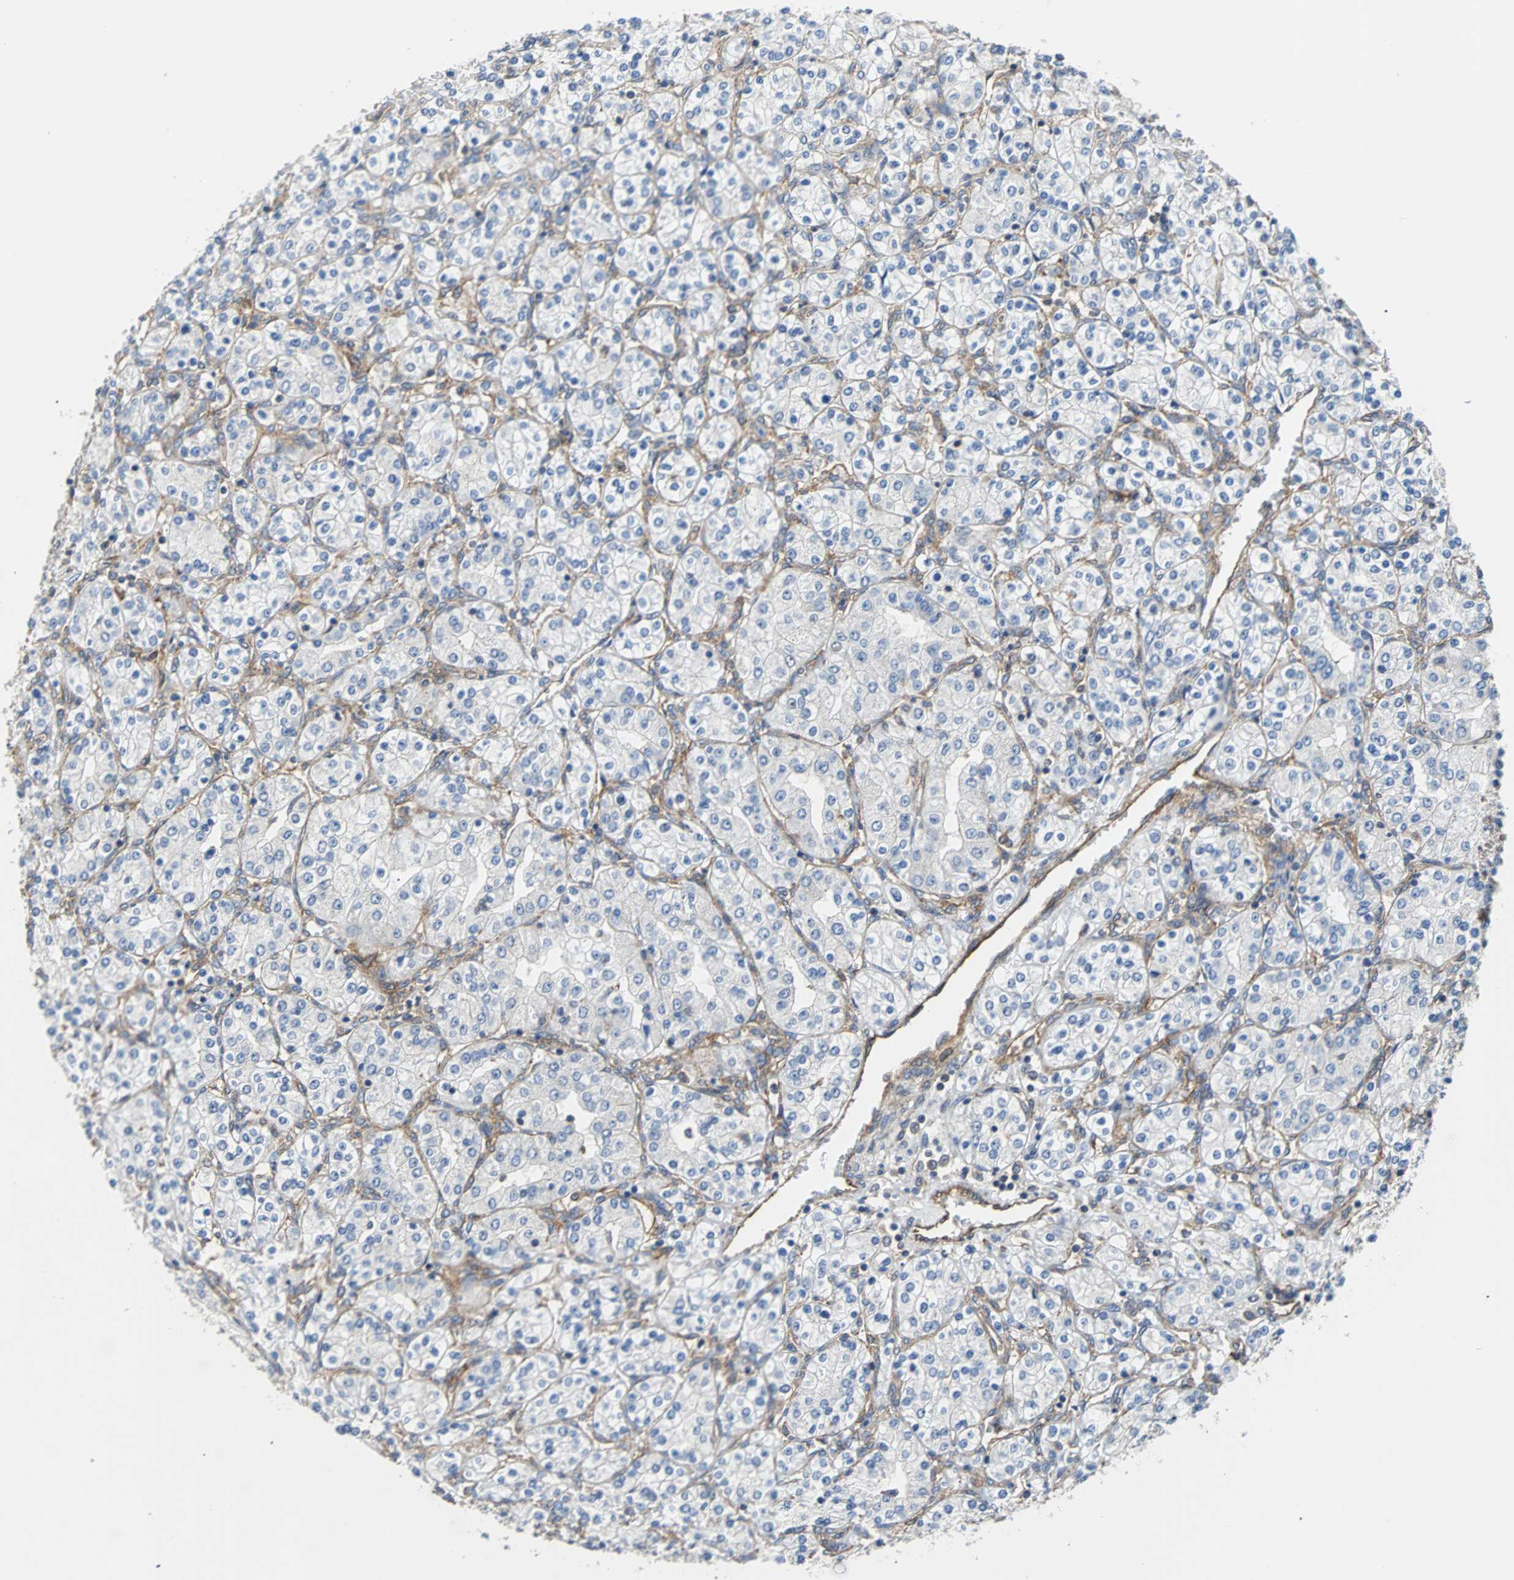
{"staining": {"intensity": "weak", "quantity": ">75%", "location": "cytoplasmic/membranous"}, "tissue": "renal cancer", "cell_type": "Tumor cells", "image_type": "cancer", "snomed": [{"axis": "morphology", "description": "Adenocarcinoma, NOS"}, {"axis": "topography", "description": "Kidney"}], "caption": "A brown stain shows weak cytoplasmic/membranous positivity of a protein in renal cancer tumor cells. The staining was performed using DAB (3,3'-diaminobenzidine), with brown indicating positive protein expression. Nuclei are stained blue with hematoxylin.", "gene": "PLCG2", "patient": {"sex": "male", "age": 77}}